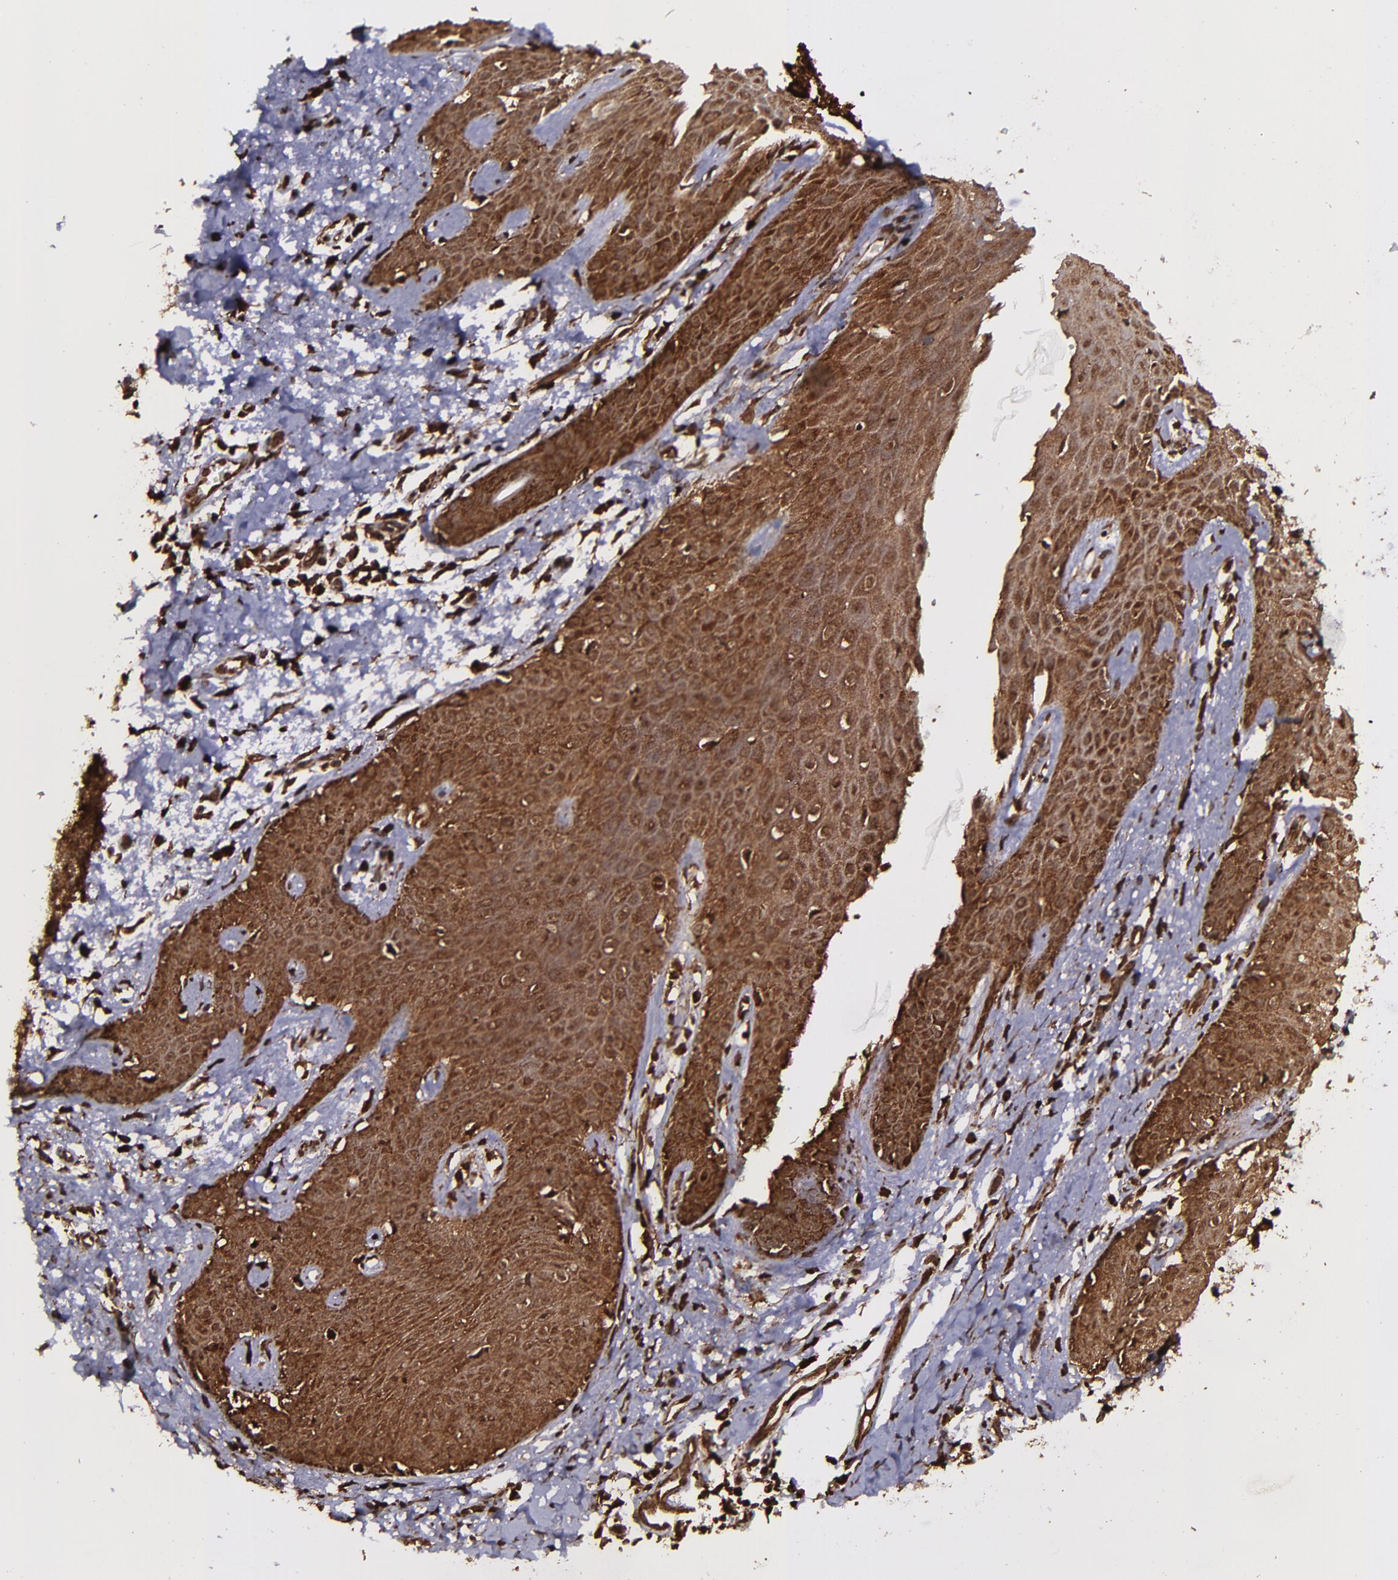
{"staining": {"intensity": "strong", "quantity": ">75%", "location": "cytoplasmic/membranous,nuclear"}, "tissue": "skin cancer", "cell_type": "Tumor cells", "image_type": "cancer", "snomed": [{"axis": "morphology", "description": "Basal cell carcinoma"}, {"axis": "topography", "description": "Skin"}], "caption": "Immunohistochemistry (IHC) photomicrograph of neoplastic tissue: human skin basal cell carcinoma stained using immunohistochemistry shows high levels of strong protein expression localized specifically in the cytoplasmic/membranous and nuclear of tumor cells, appearing as a cytoplasmic/membranous and nuclear brown color.", "gene": "EIF4ENIF1", "patient": {"sex": "male", "age": 67}}